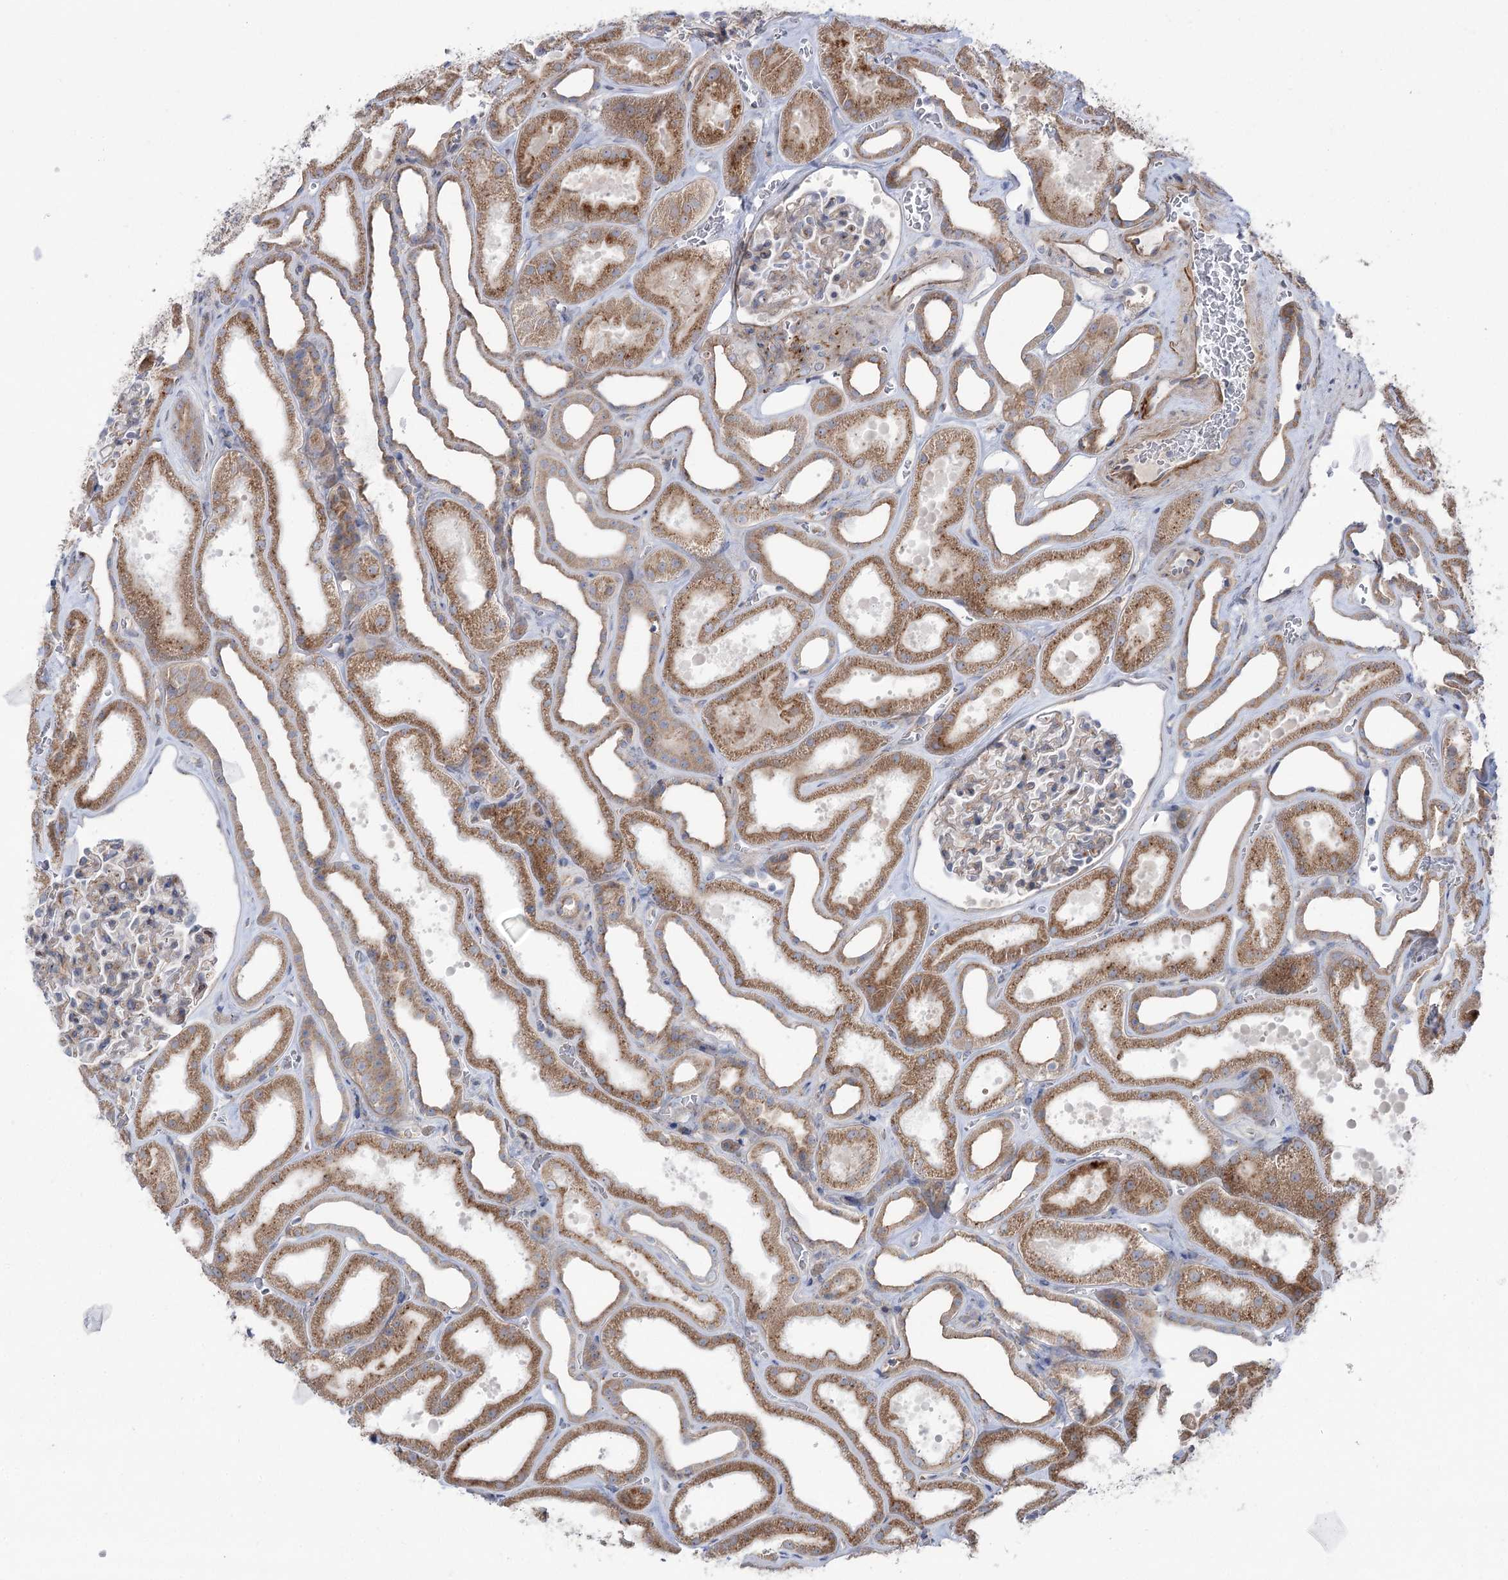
{"staining": {"intensity": "weak", "quantity": "25%-75%", "location": "cytoplasmic/membranous"}, "tissue": "kidney", "cell_type": "Cells in glomeruli", "image_type": "normal", "snomed": [{"axis": "morphology", "description": "Normal tissue, NOS"}, {"axis": "morphology", "description": "Adenocarcinoma, NOS"}, {"axis": "topography", "description": "Kidney"}], "caption": "A high-resolution image shows IHC staining of benign kidney, which demonstrates weak cytoplasmic/membranous staining in approximately 25%-75% of cells in glomeruli.", "gene": "SCN11A", "patient": {"sex": "female", "age": 68}}